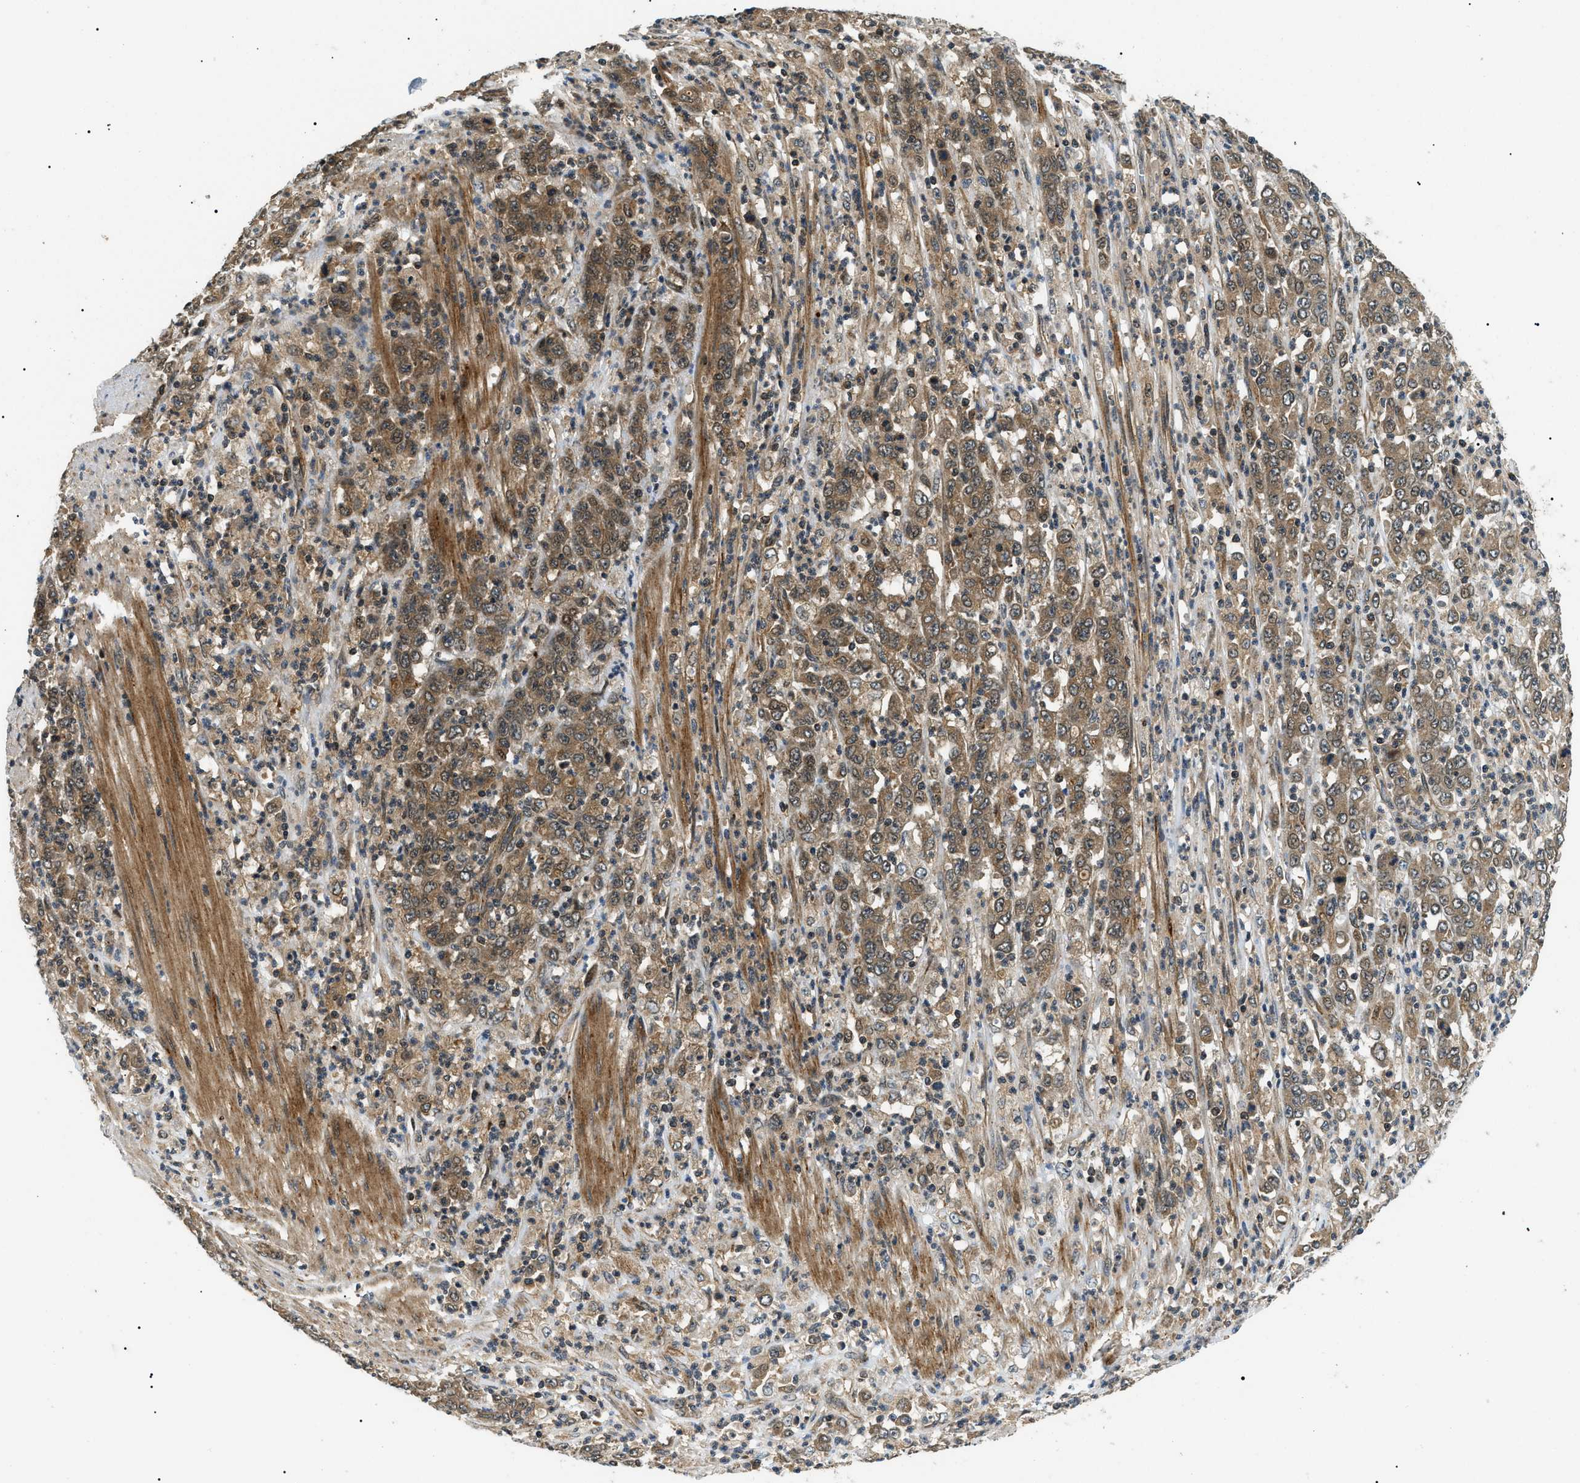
{"staining": {"intensity": "moderate", "quantity": ">75%", "location": "cytoplasmic/membranous"}, "tissue": "stomach cancer", "cell_type": "Tumor cells", "image_type": "cancer", "snomed": [{"axis": "morphology", "description": "Adenocarcinoma, NOS"}, {"axis": "topography", "description": "Stomach, lower"}], "caption": "Immunohistochemistry micrograph of neoplastic tissue: adenocarcinoma (stomach) stained using immunohistochemistry (IHC) demonstrates medium levels of moderate protein expression localized specifically in the cytoplasmic/membranous of tumor cells, appearing as a cytoplasmic/membranous brown color.", "gene": "ATP6AP1", "patient": {"sex": "female", "age": 71}}